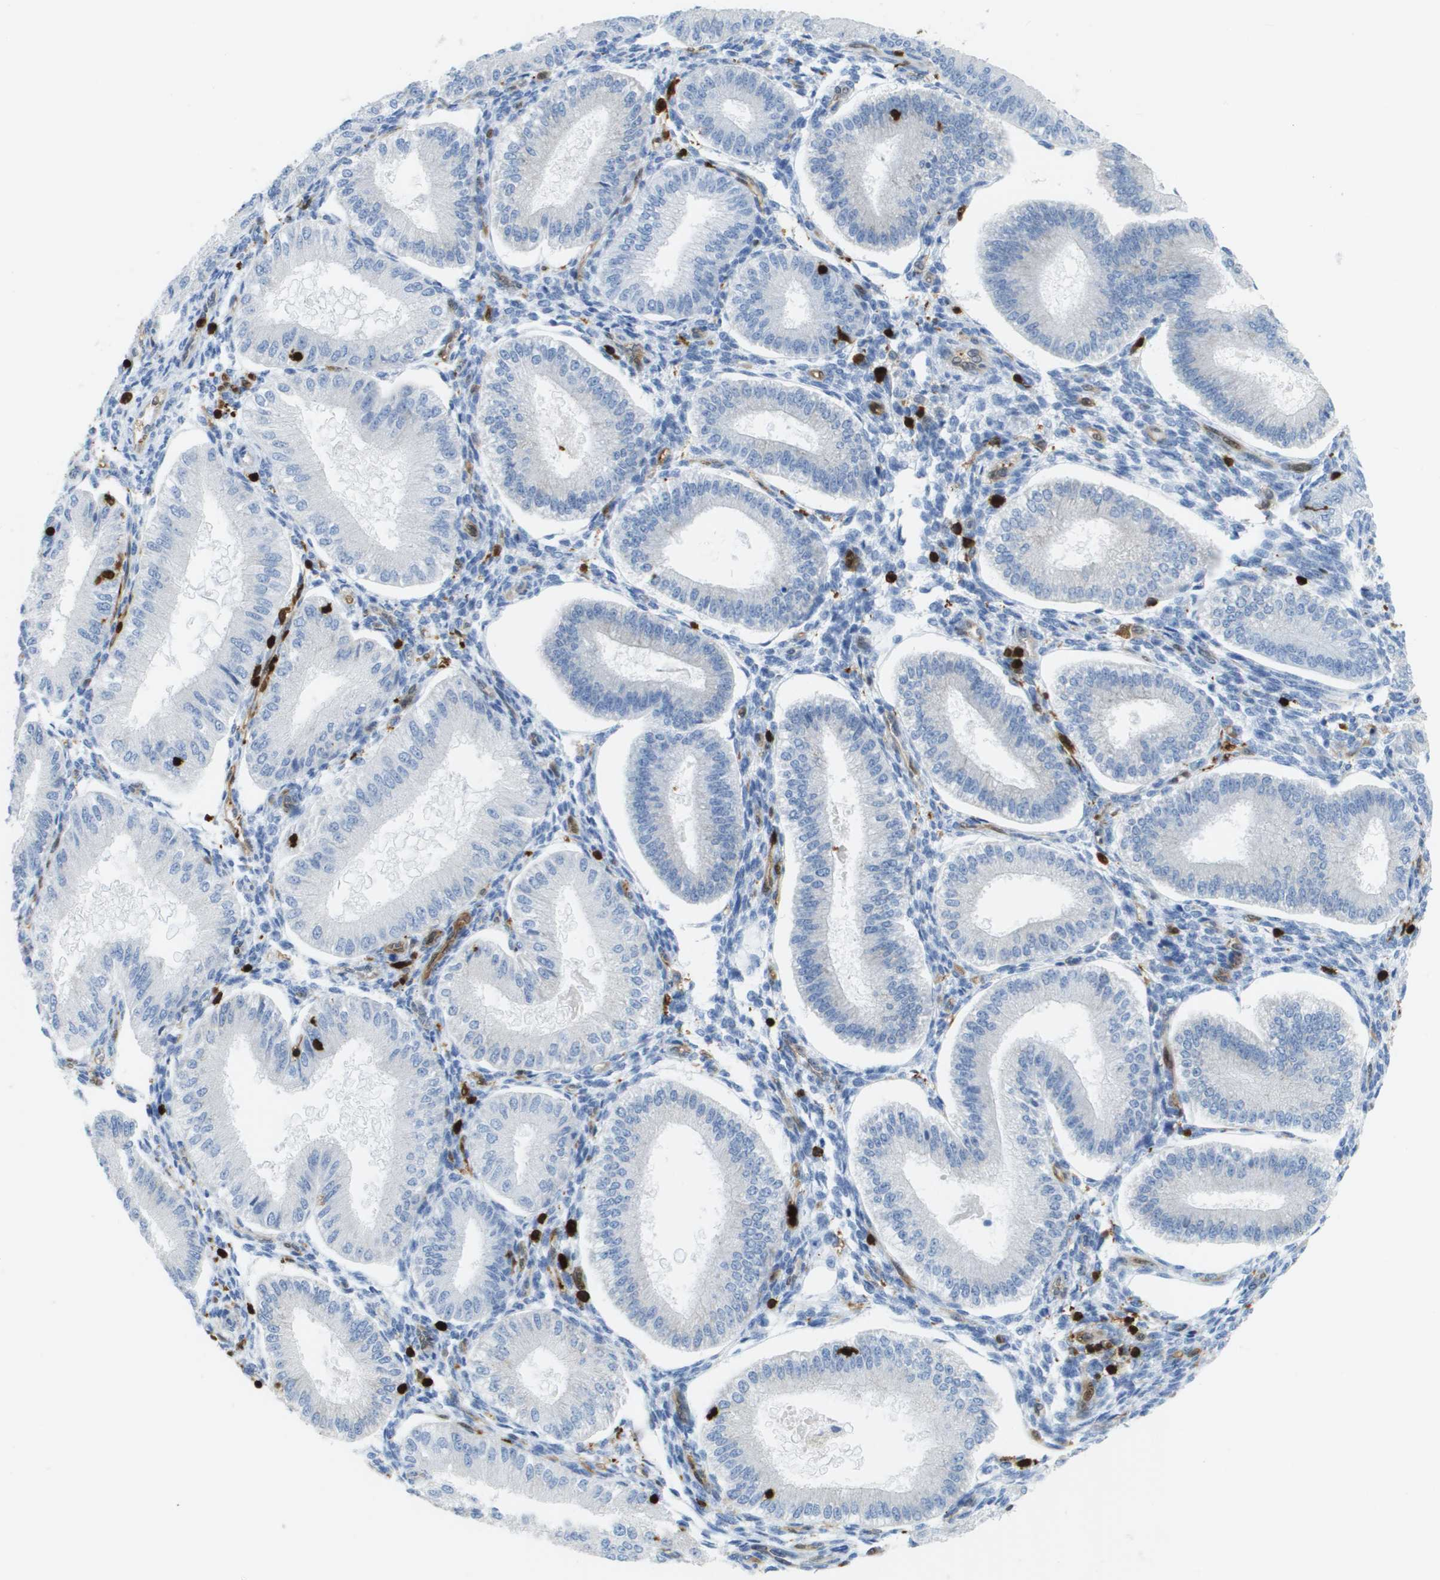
{"staining": {"intensity": "negative", "quantity": "none", "location": "none"}, "tissue": "endometrium", "cell_type": "Cells in endometrial stroma", "image_type": "normal", "snomed": [{"axis": "morphology", "description": "Normal tissue, NOS"}, {"axis": "topography", "description": "Endometrium"}], "caption": "Immunohistochemistry of benign human endometrium displays no expression in cells in endometrial stroma.", "gene": "DOCK5", "patient": {"sex": "female", "age": 39}}